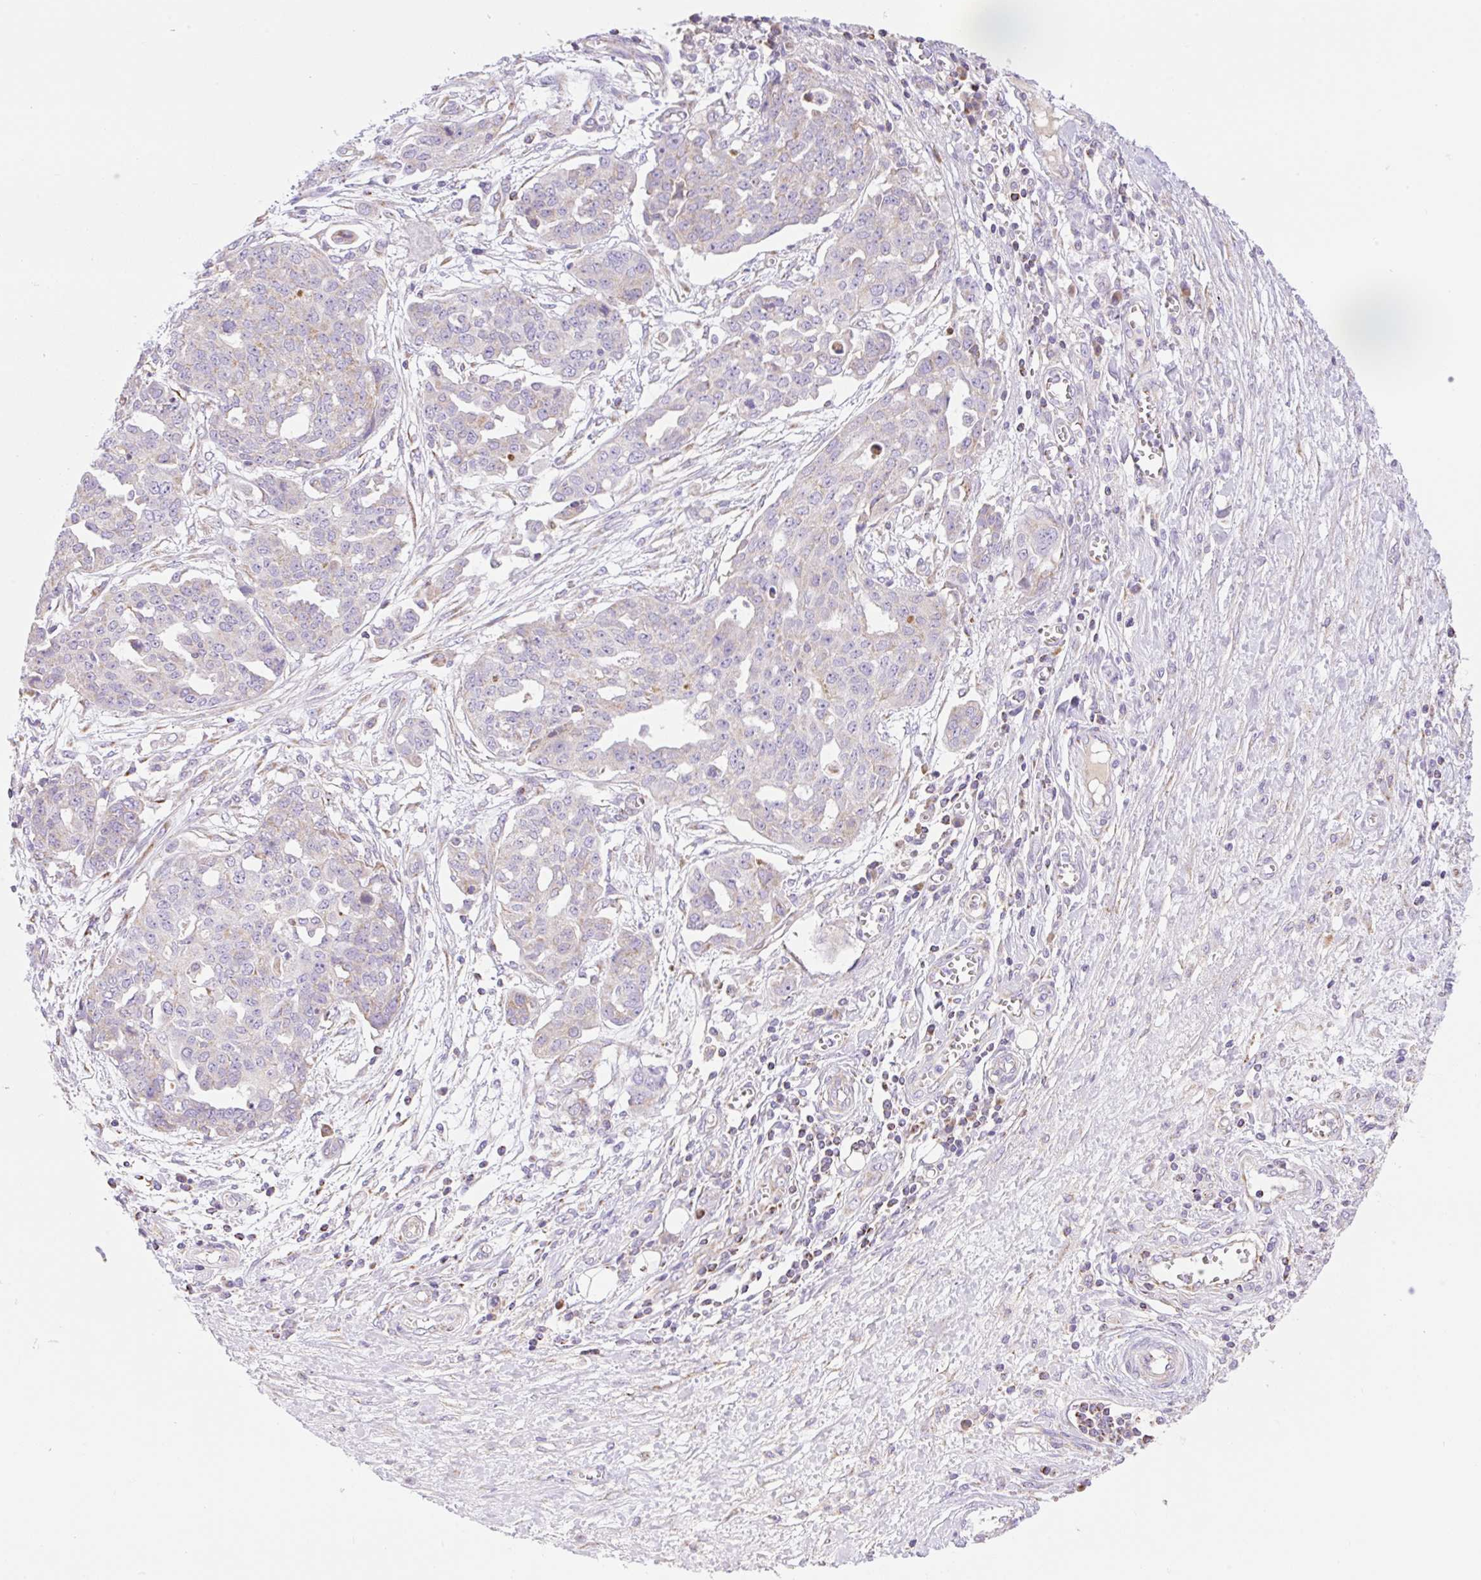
{"staining": {"intensity": "negative", "quantity": "none", "location": "none"}, "tissue": "ovarian cancer", "cell_type": "Tumor cells", "image_type": "cancer", "snomed": [{"axis": "morphology", "description": "Cystadenocarcinoma, serous, NOS"}, {"axis": "topography", "description": "Soft tissue"}, {"axis": "topography", "description": "Ovary"}], "caption": "Immunohistochemical staining of human ovarian cancer (serous cystadenocarcinoma) exhibits no significant positivity in tumor cells.", "gene": "ETNK2", "patient": {"sex": "female", "age": 57}}